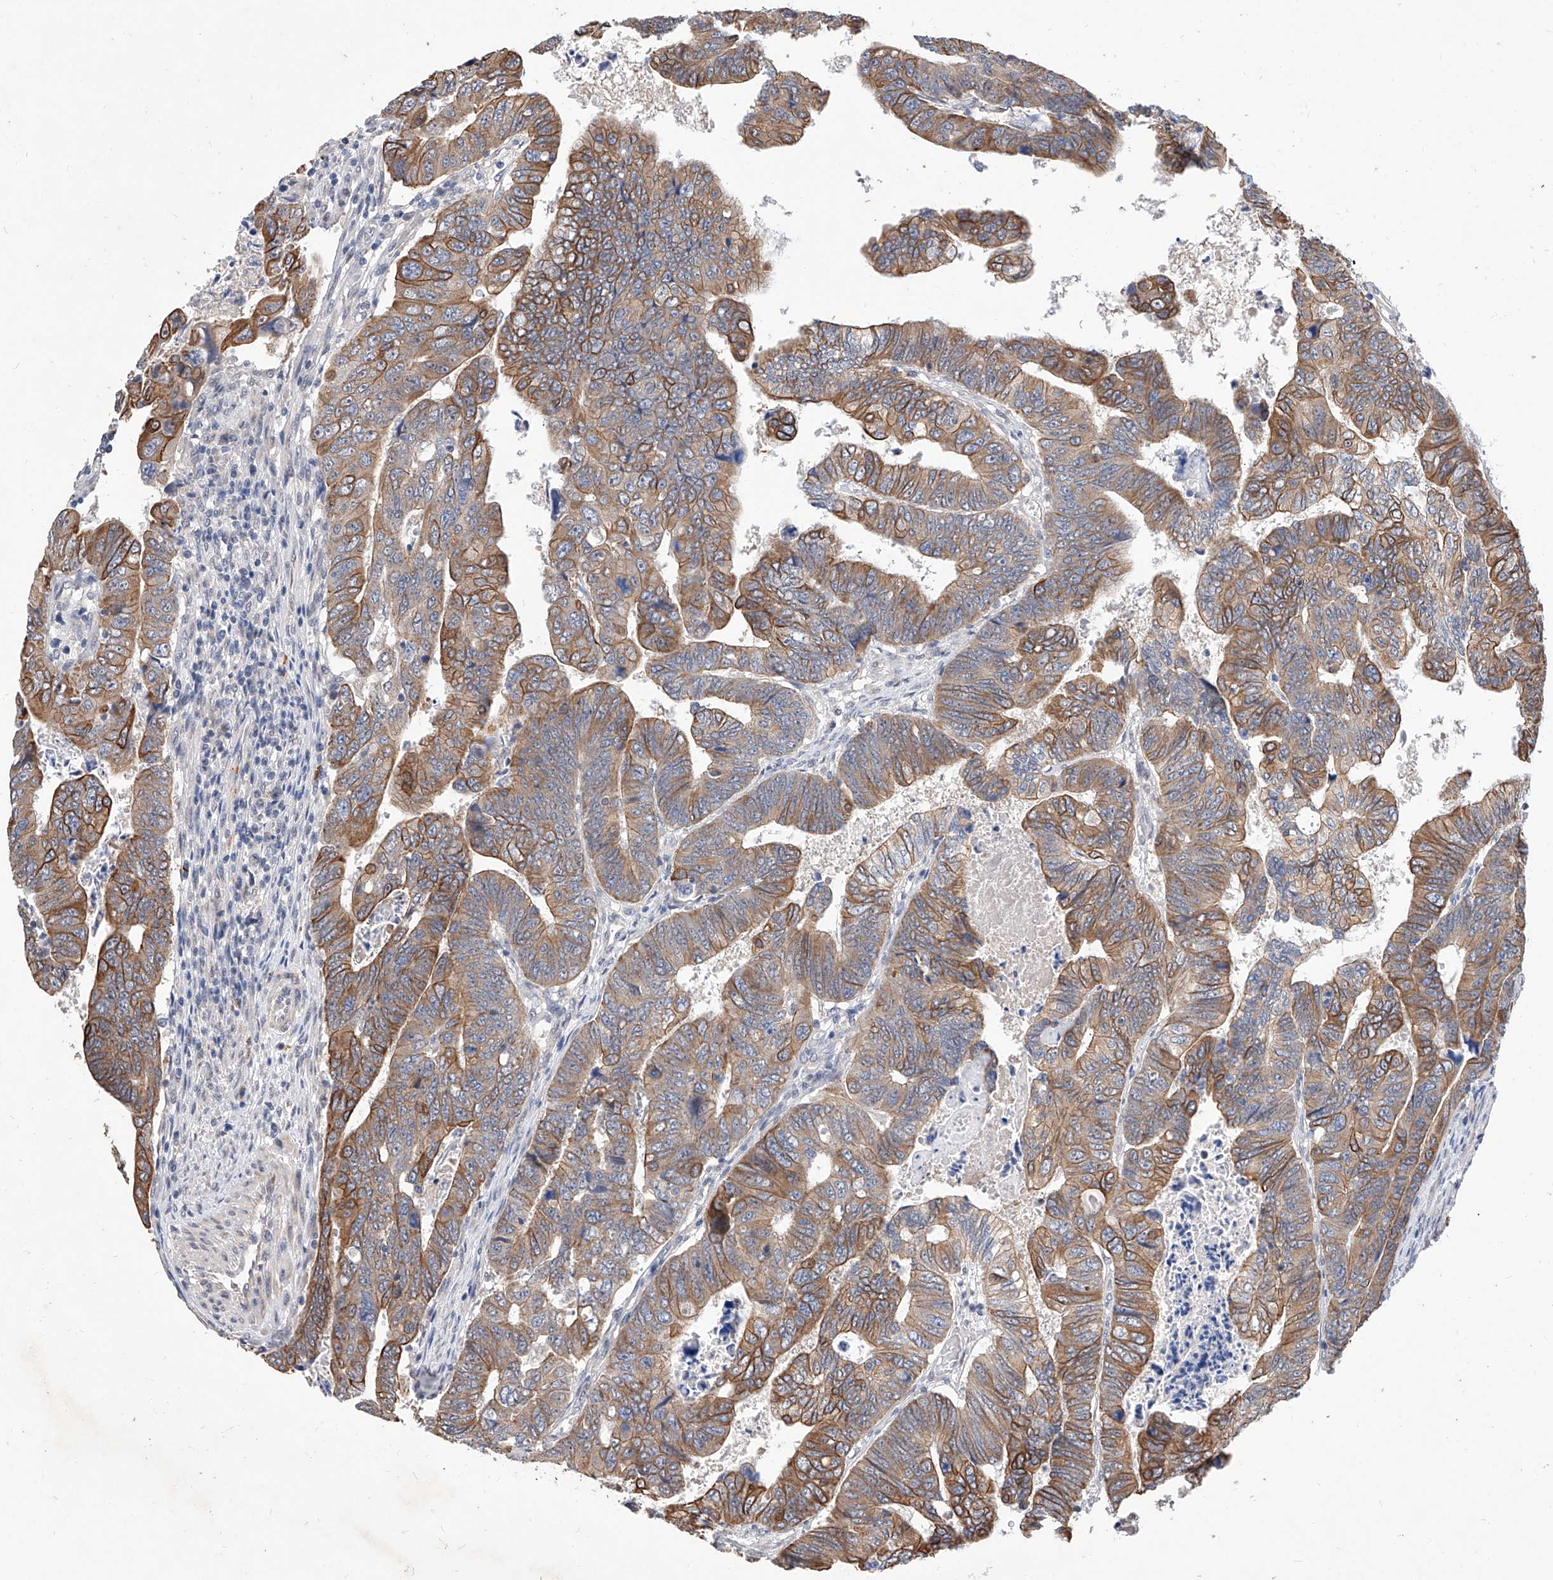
{"staining": {"intensity": "moderate", "quantity": ">75%", "location": "cytoplasmic/membranous"}, "tissue": "colorectal cancer", "cell_type": "Tumor cells", "image_type": "cancer", "snomed": [{"axis": "morphology", "description": "Normal tissue, NOS"}, {"axis": "morphology", "description": "Adenocarcinoma, NOS"}, {"axis": "topography", "description": "Rectum"}], "caption": "High-power microscopy captured an IHC photomicrograph of colorectal adenocarcinoma, revealing moderate cytoplasmic/membranous positivity in about >75% of tumor cells.", "gene": "MFSD4B", "patient": {"sex": "female", "age": 65}}